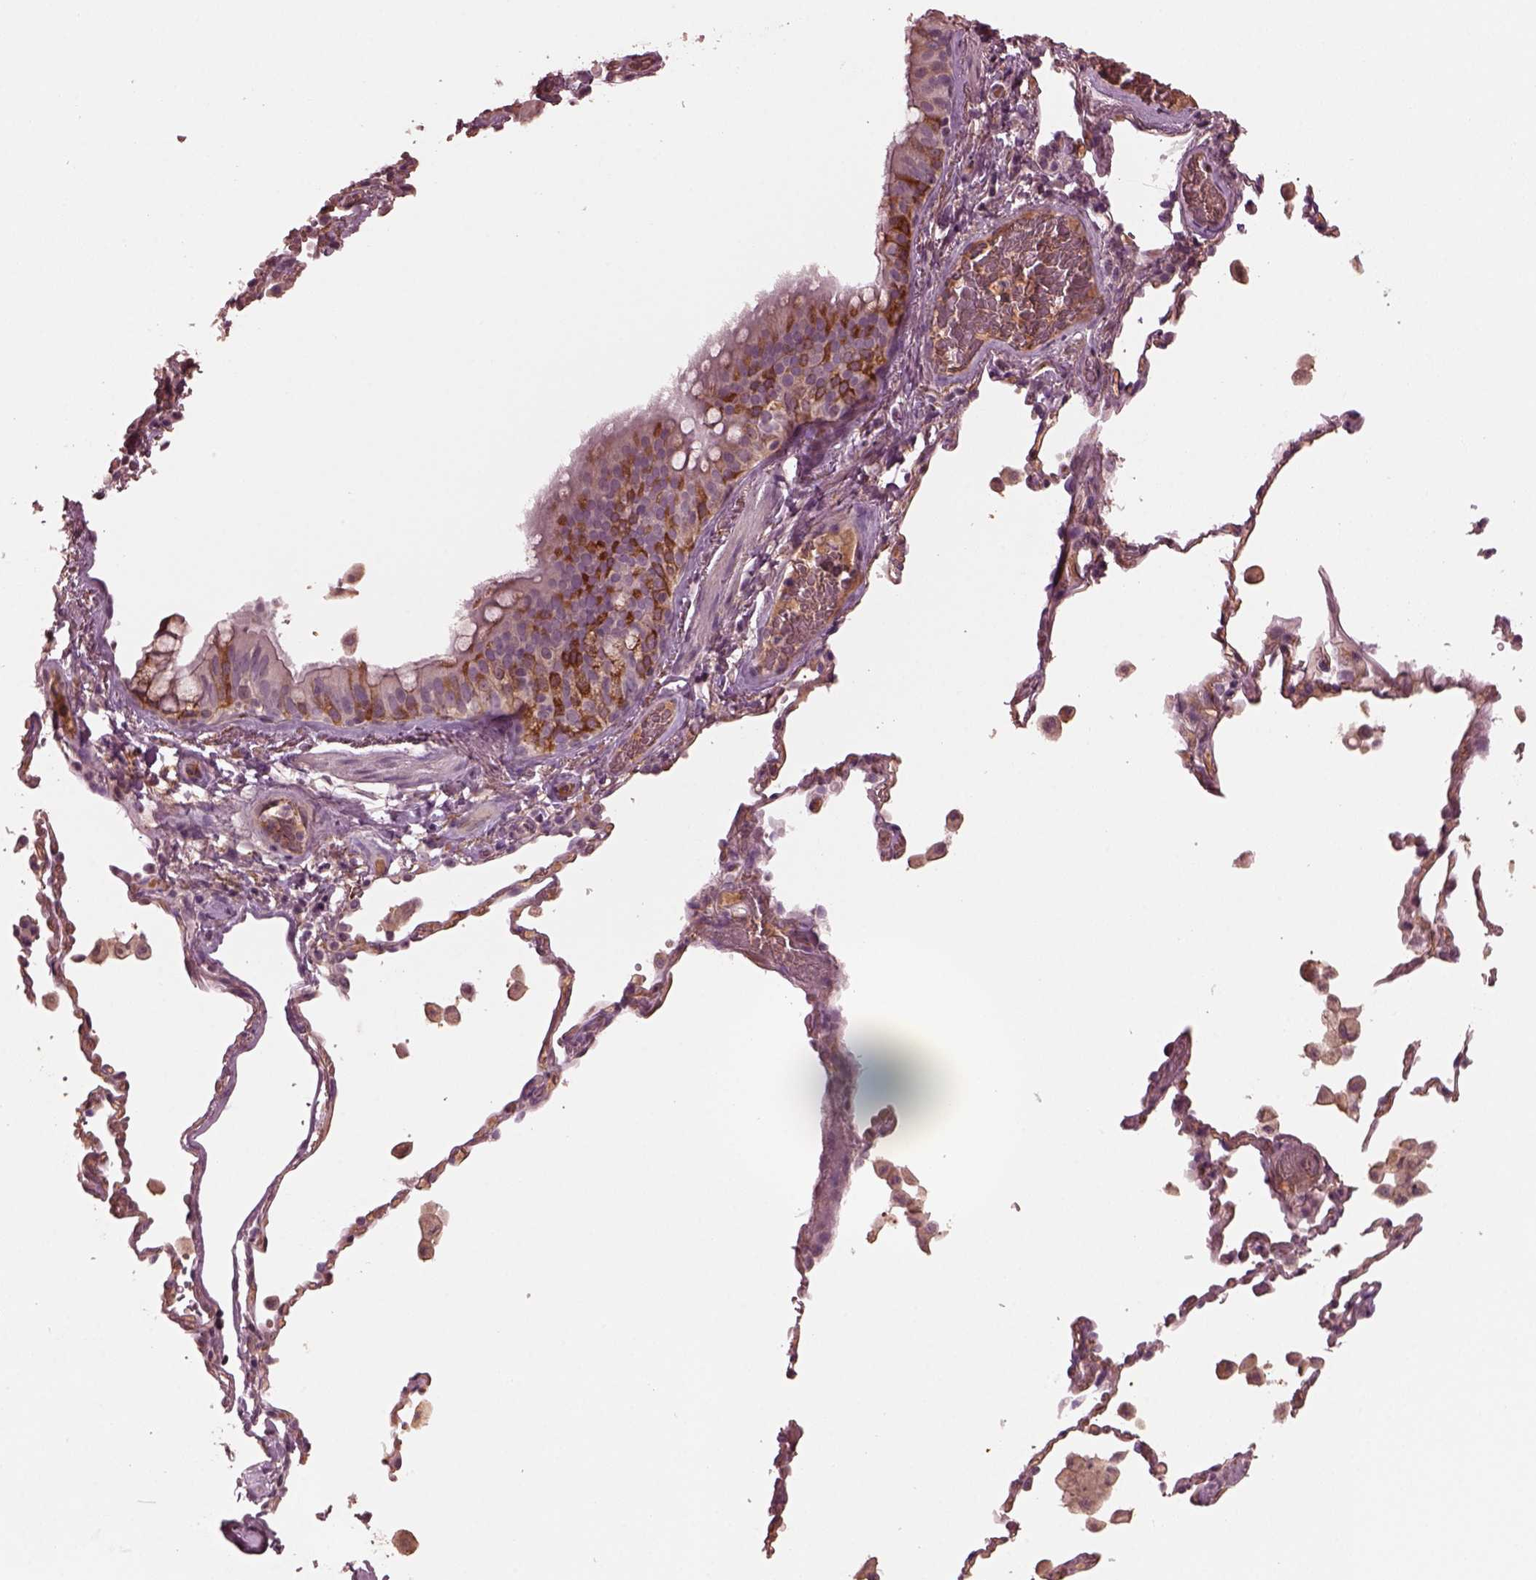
{"staining": {"intensity": "moderate", "quantity": "<25%", "location": "cytoplasmic/membranous"}, "tissue": "bronchus", "cell_type": "Respiratory epithelial cells", "image_type": "normal", "snomed": [{"axis": "morphology", "description": "Normal tissue, NOS"}, {"axis": "topography", "description": "Bronchus"}, {"axis": "topography", "description": "Lung"}], "caption": "A high-resolution photomicrograph shows immunohistochemistry staining of unremarkable bronchus, which exhibits moderate cytoplasmic/membranous positivity in about <25% of respiratory epithelial cells.", "gene": "PORCN", "patient": {"sex": "male", "age": 54}}